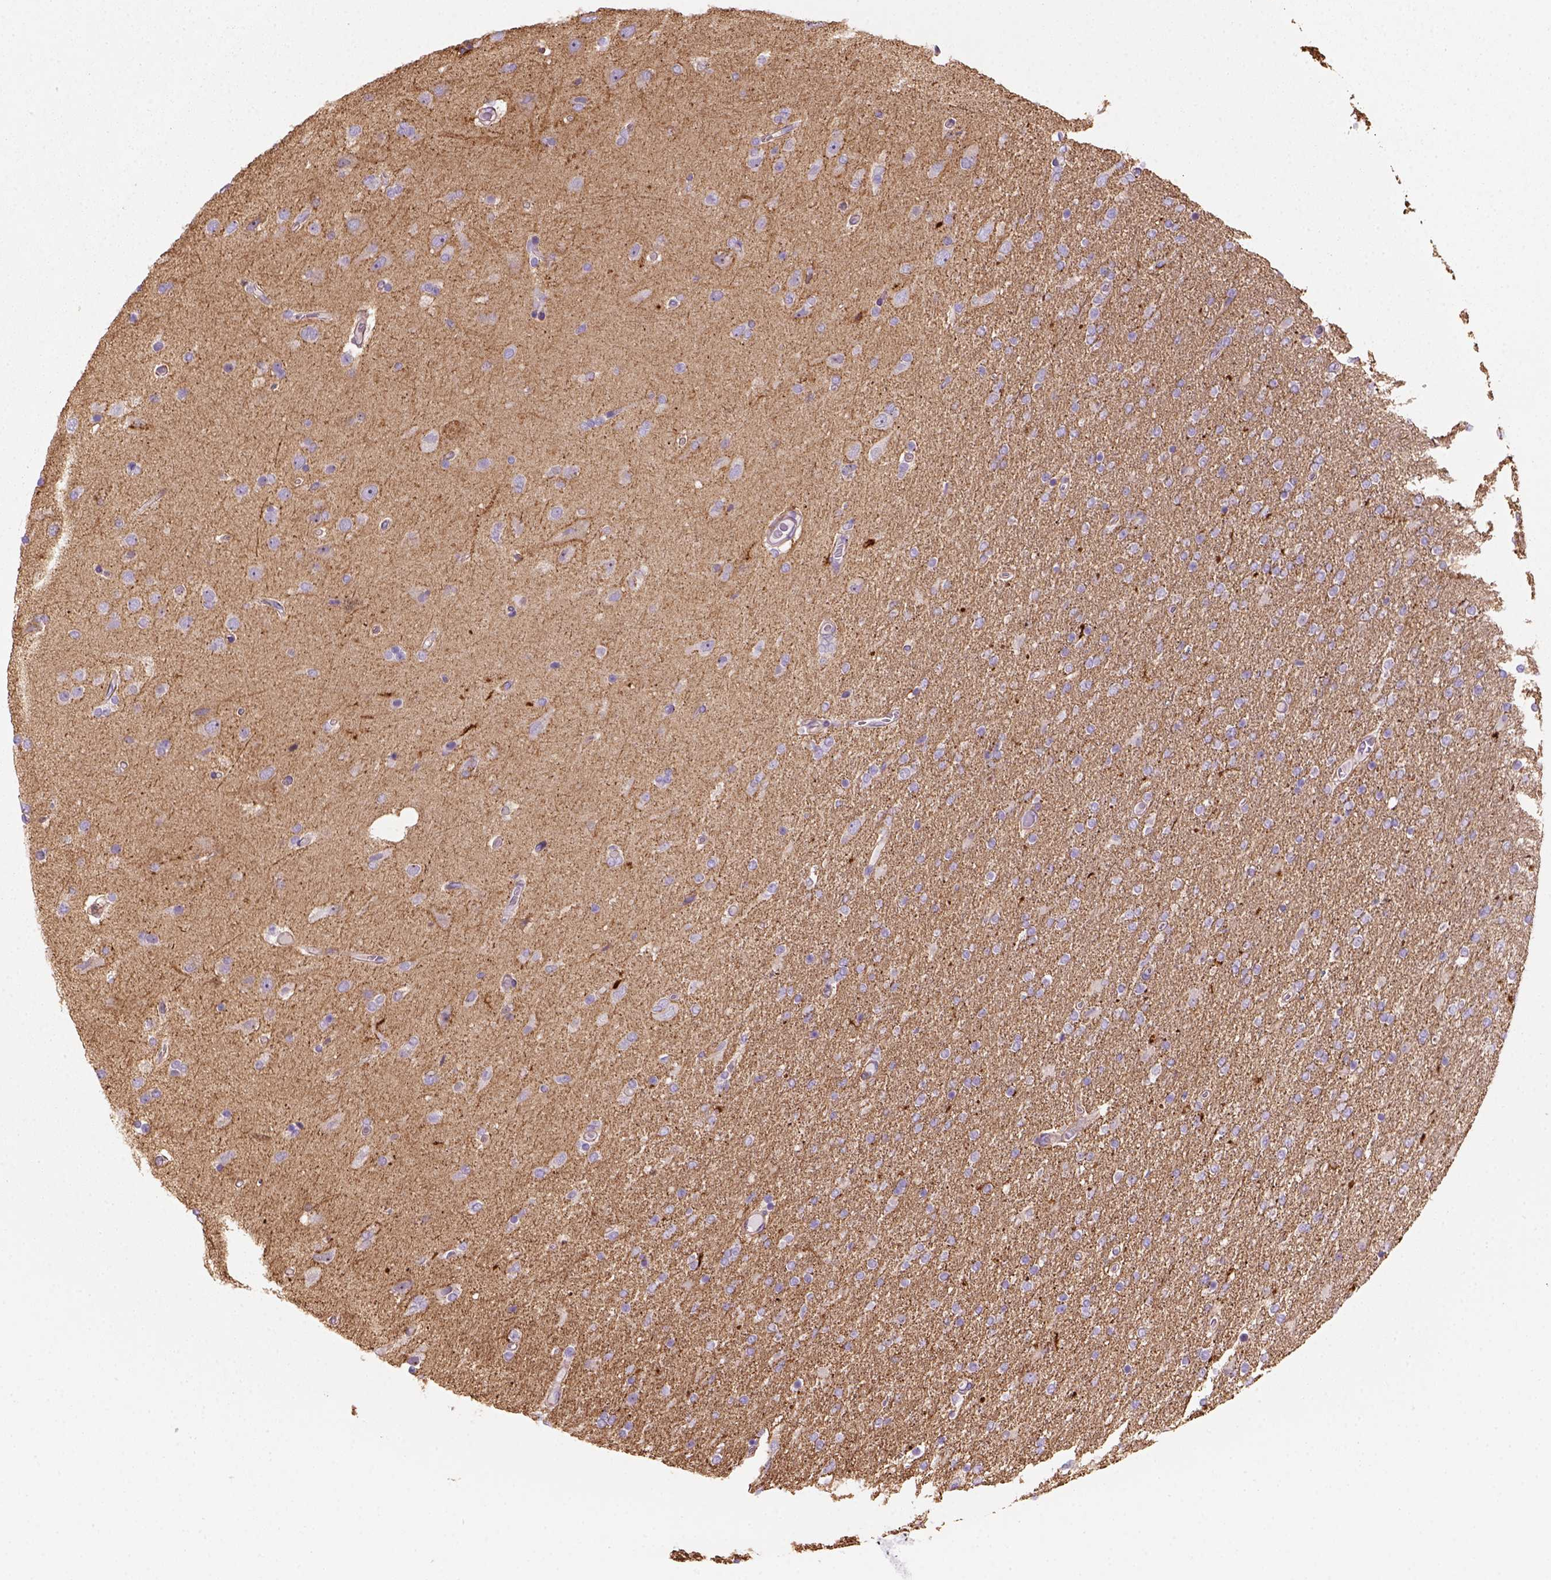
{"staining": {"intensity": "negative", "quantity": "none", "location": "none"}, "tissue": "glioma", "cell_type": "Tumor cells", "image_type": "cancer", "snomed": [{"axis": "morphology", "description": "Glioma, malignant, High grade"}, {"axis": "topography", "description": "Cerebral cortex"}], "caption": "There is no significant positivity in tumor cells of high-grade glioma (malignant).", "gene": "GPRC5D", "patient": {"sex": "male", "age": 70}}